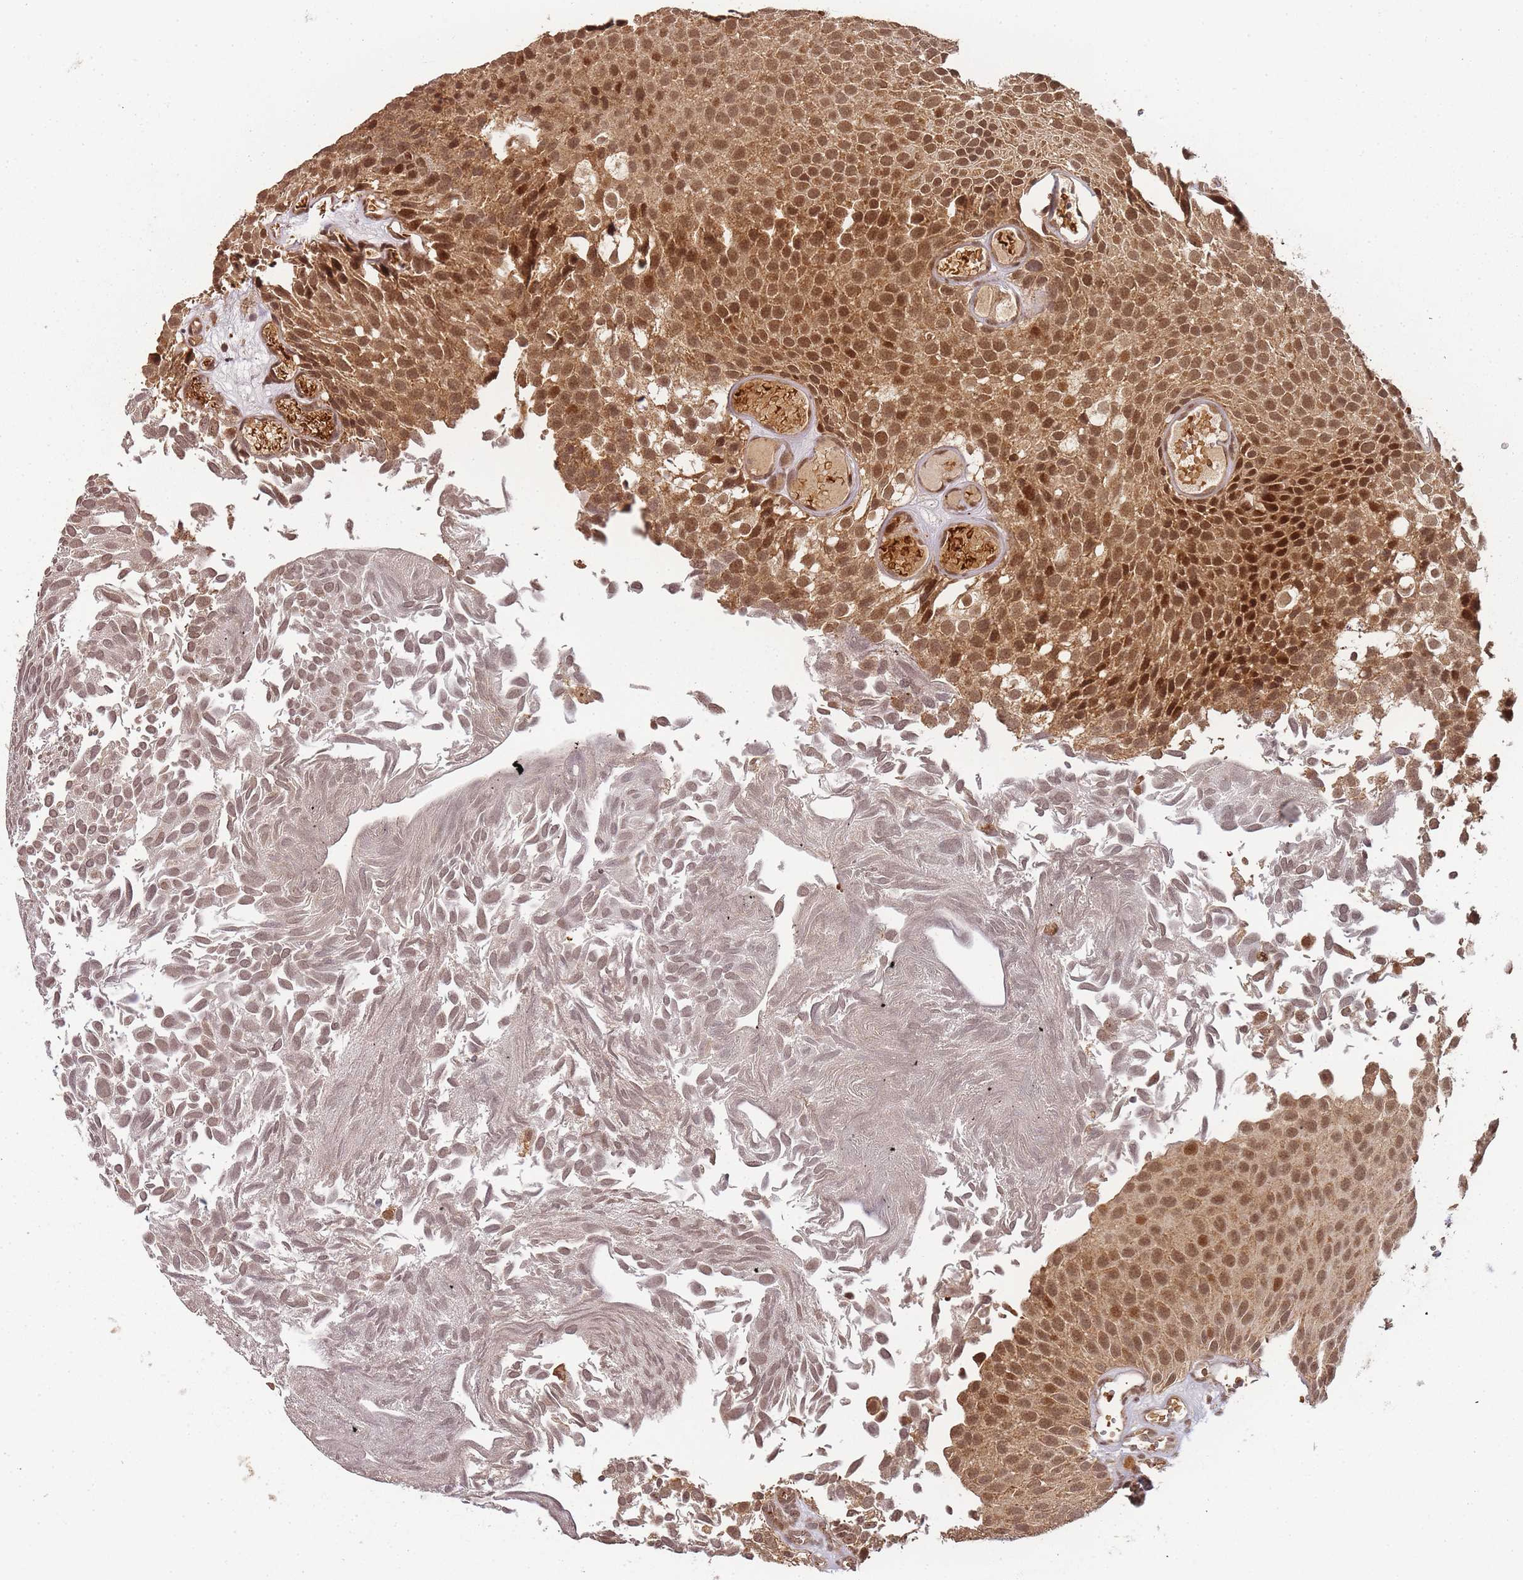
{"staining": {"intensity": "moderate", "quantity": ">75%", "location": "cytoplasmic/membranous,nuclear"}, "tissue": "urothelial cancer", "cell_type": "Tumor cells", "image_type": "cancer", "snomed": [{"axis": "morphology", "description": "Urothelial carcinoma, Low grade"}, {"axis": "topography", "description": "Urinary bladder"}], "caption": "This is an image of immunohistochemistry staining of urothelial carcinoma (low-grade), which shows moderate expression in the cytoplasmic/membranous and nuclear of tumor cells.", "gene": "ZNF497", "patient": {"sex": "male", "age": 89}}